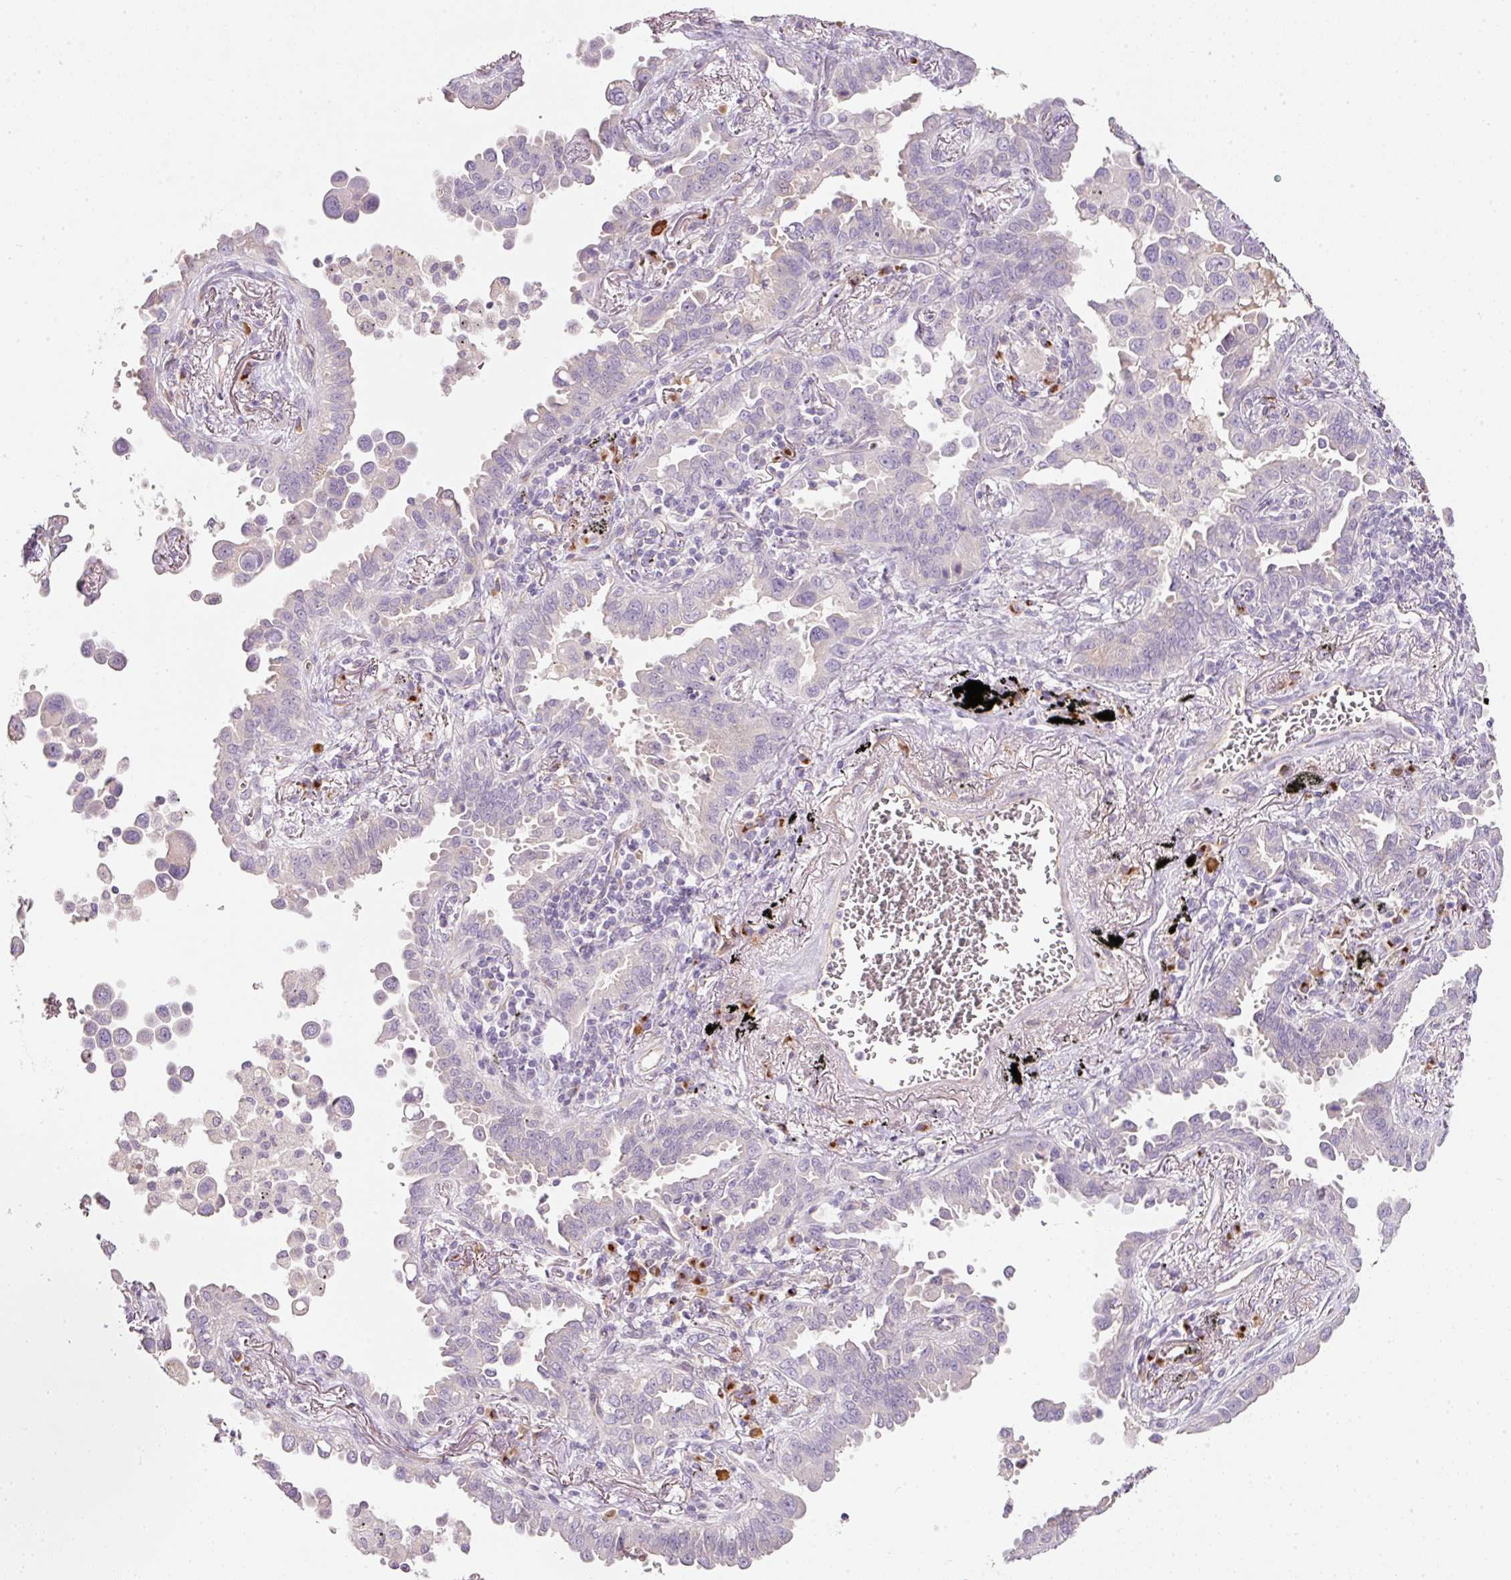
{"staining": {"intensity": "negative", "quantity": "none", "location": "none"}, "tissue": "lung cancer", "cell_type": "Tumor cells", "image_type": "cancer", "snomed": [{"axis": "morphology", "description": "Adenocarcinoma, NOS"}, {"axis": "topography", "description": "Lung"}], "caption": "Immunohistochemistry (IHC) image of lung adenocarcinoma stained for a protein (brown), which demonstrates no expression in tumor cells. Brightfield microscopy of IHC stained with DAB (brown) and hematoxylin (blue), captured at high magnification.", "gene": "NBPF11", "patient": {"sex": "male", "age": 67}}